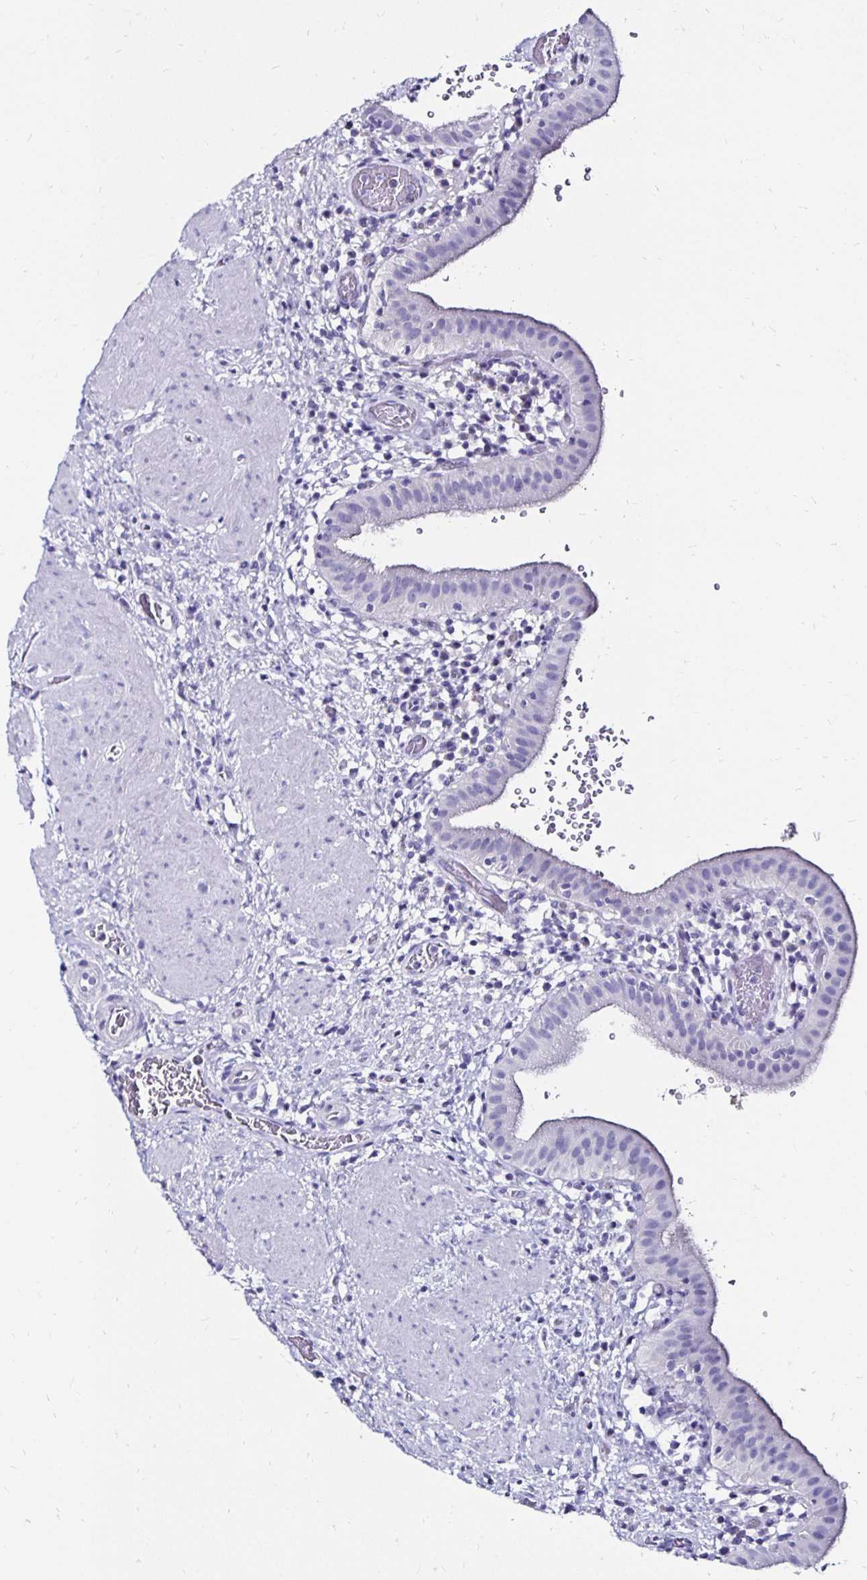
{"staining": {"intensity": "negative", "quantity": "none", "location": "none"}, "tissue": "gallbladder", "cell_type": "Glandular cells", "image_type": "normal", "snomed": [{"axis": "morphology", "description": "Normal tissue, NOS"}, {"axis": "topography", "description": "Gallbladder"}], "caption": "DAB (3,3'-diaminobenzidine) immunohistochemical staining of unremarkable gallbladder displays no significant positivity in glandular cells. (Brightfield microscopy of DAB immunohistochemistry at high magnification).", "gene": "KCNT1", "patient": {"sex": "male", "age": 26}}